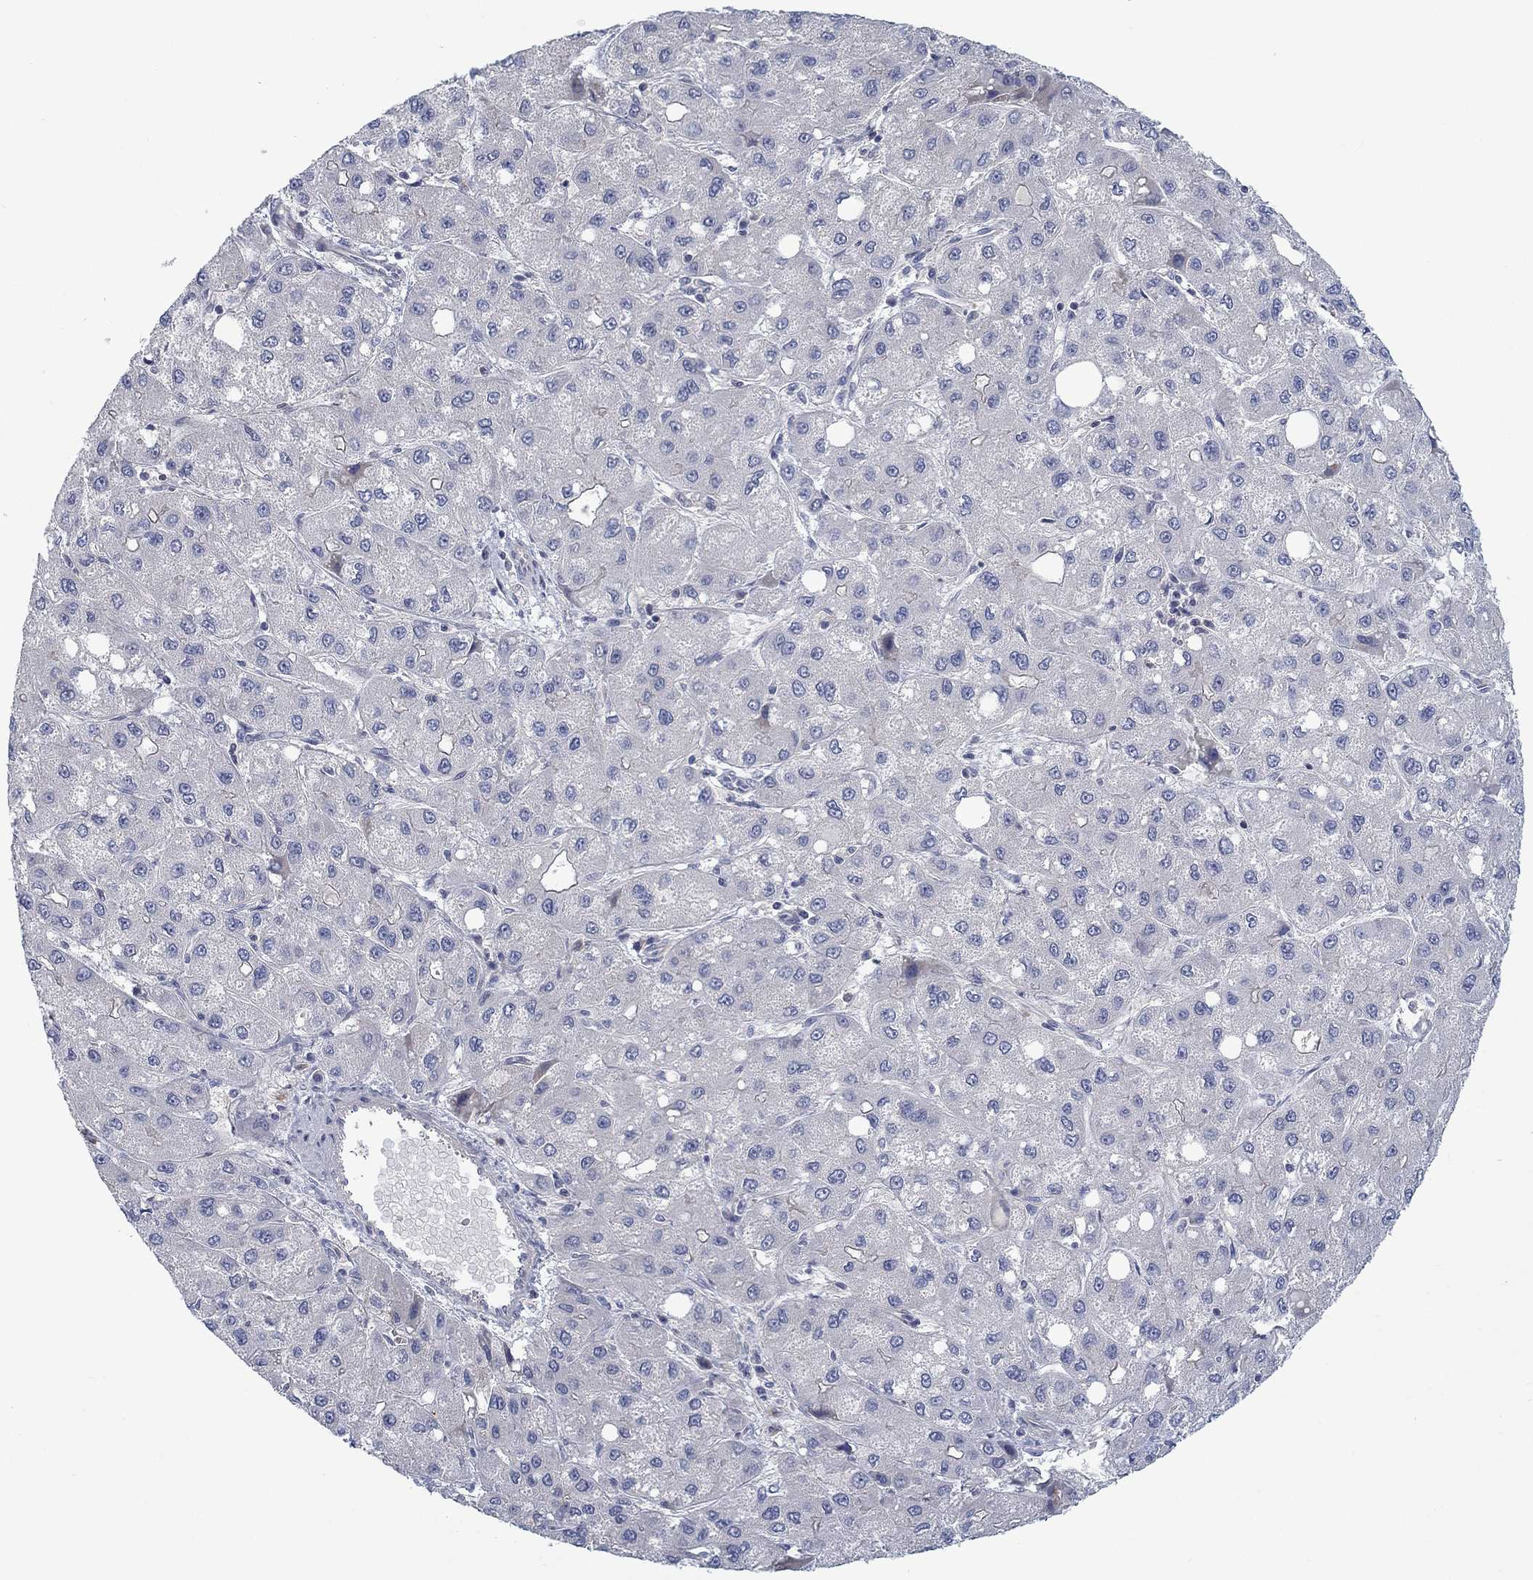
{"staining": {"intensity": "negative", "quantity": "none", "location": "none"}, "tissue": "liver cancer", "cell_type": "Tumor cells", "image_type": "cancer", "snomed": [{"axis": "morphology", "description": "Carcinoma, Hepatocellular, NOS"}, {"axis": "topography", "description": "Liver"}], "caption": "The IHC histopathology image has no significant expression in tumor cells of liver cancer (hepatocellular carcinoma) tissue.", "gene": "KIF15", "patient": {"sex": "male", "age": 73}}